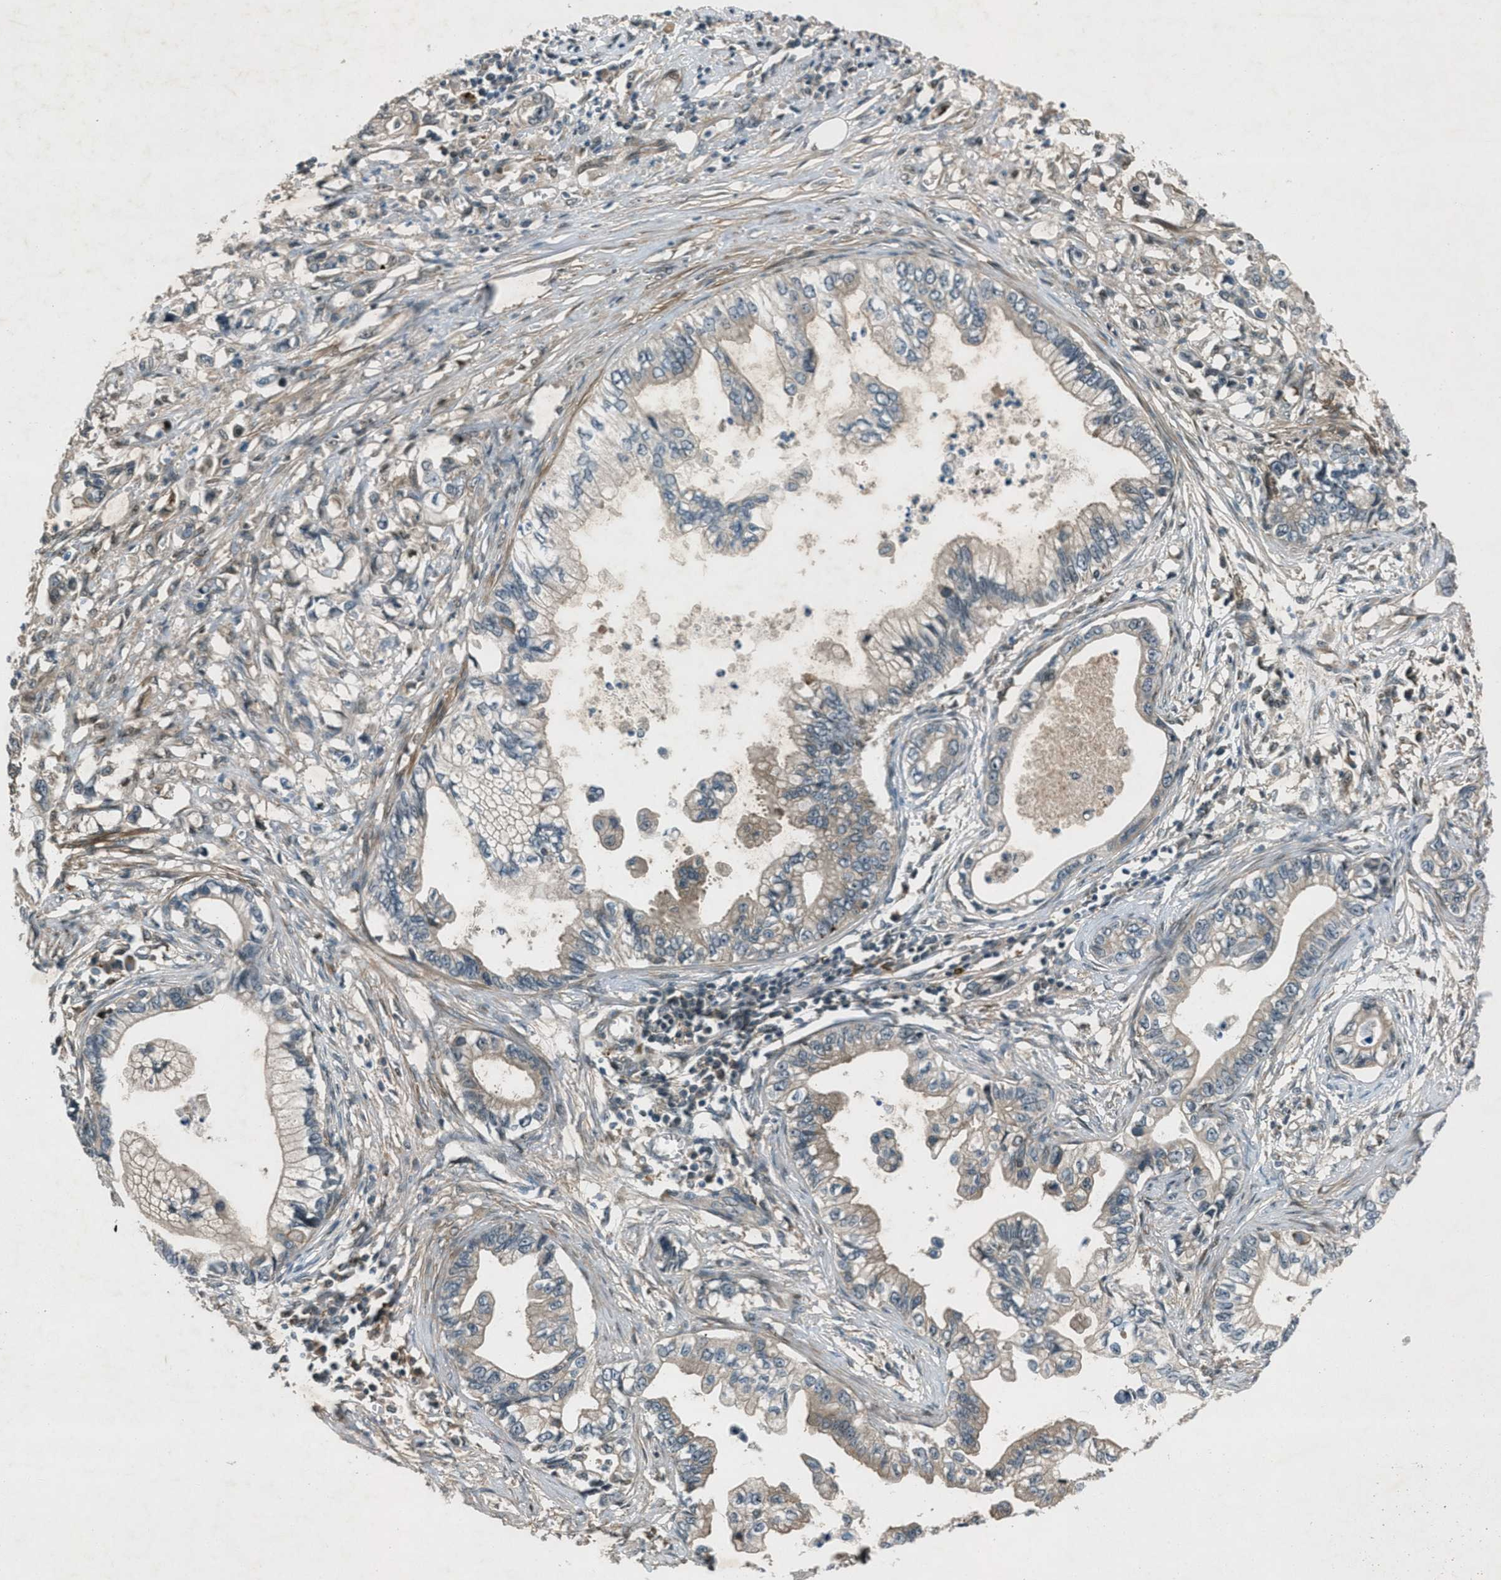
{"staining": {"intensity": "weak", "quantity": ">75%", "location": "cytoplasmic/membranous"}, "tissue": "pancreatic cancer", "cell_type": "Tumor cells", "image_type": "cancer", "snomed": [{"axis": "morphology", "description": "Adenocarcinoma, NOS"}, {"axis": "topography", "description": "Pancreas"}], "caption": "Protein expression analysis of human pancreatic adenocarcinoma reveals weak cytoplasmic/membranous staining in approximately >75% of tumor cells.", "gene": "EPSTI1", "patient": {"sex": "male", "age": 56}}